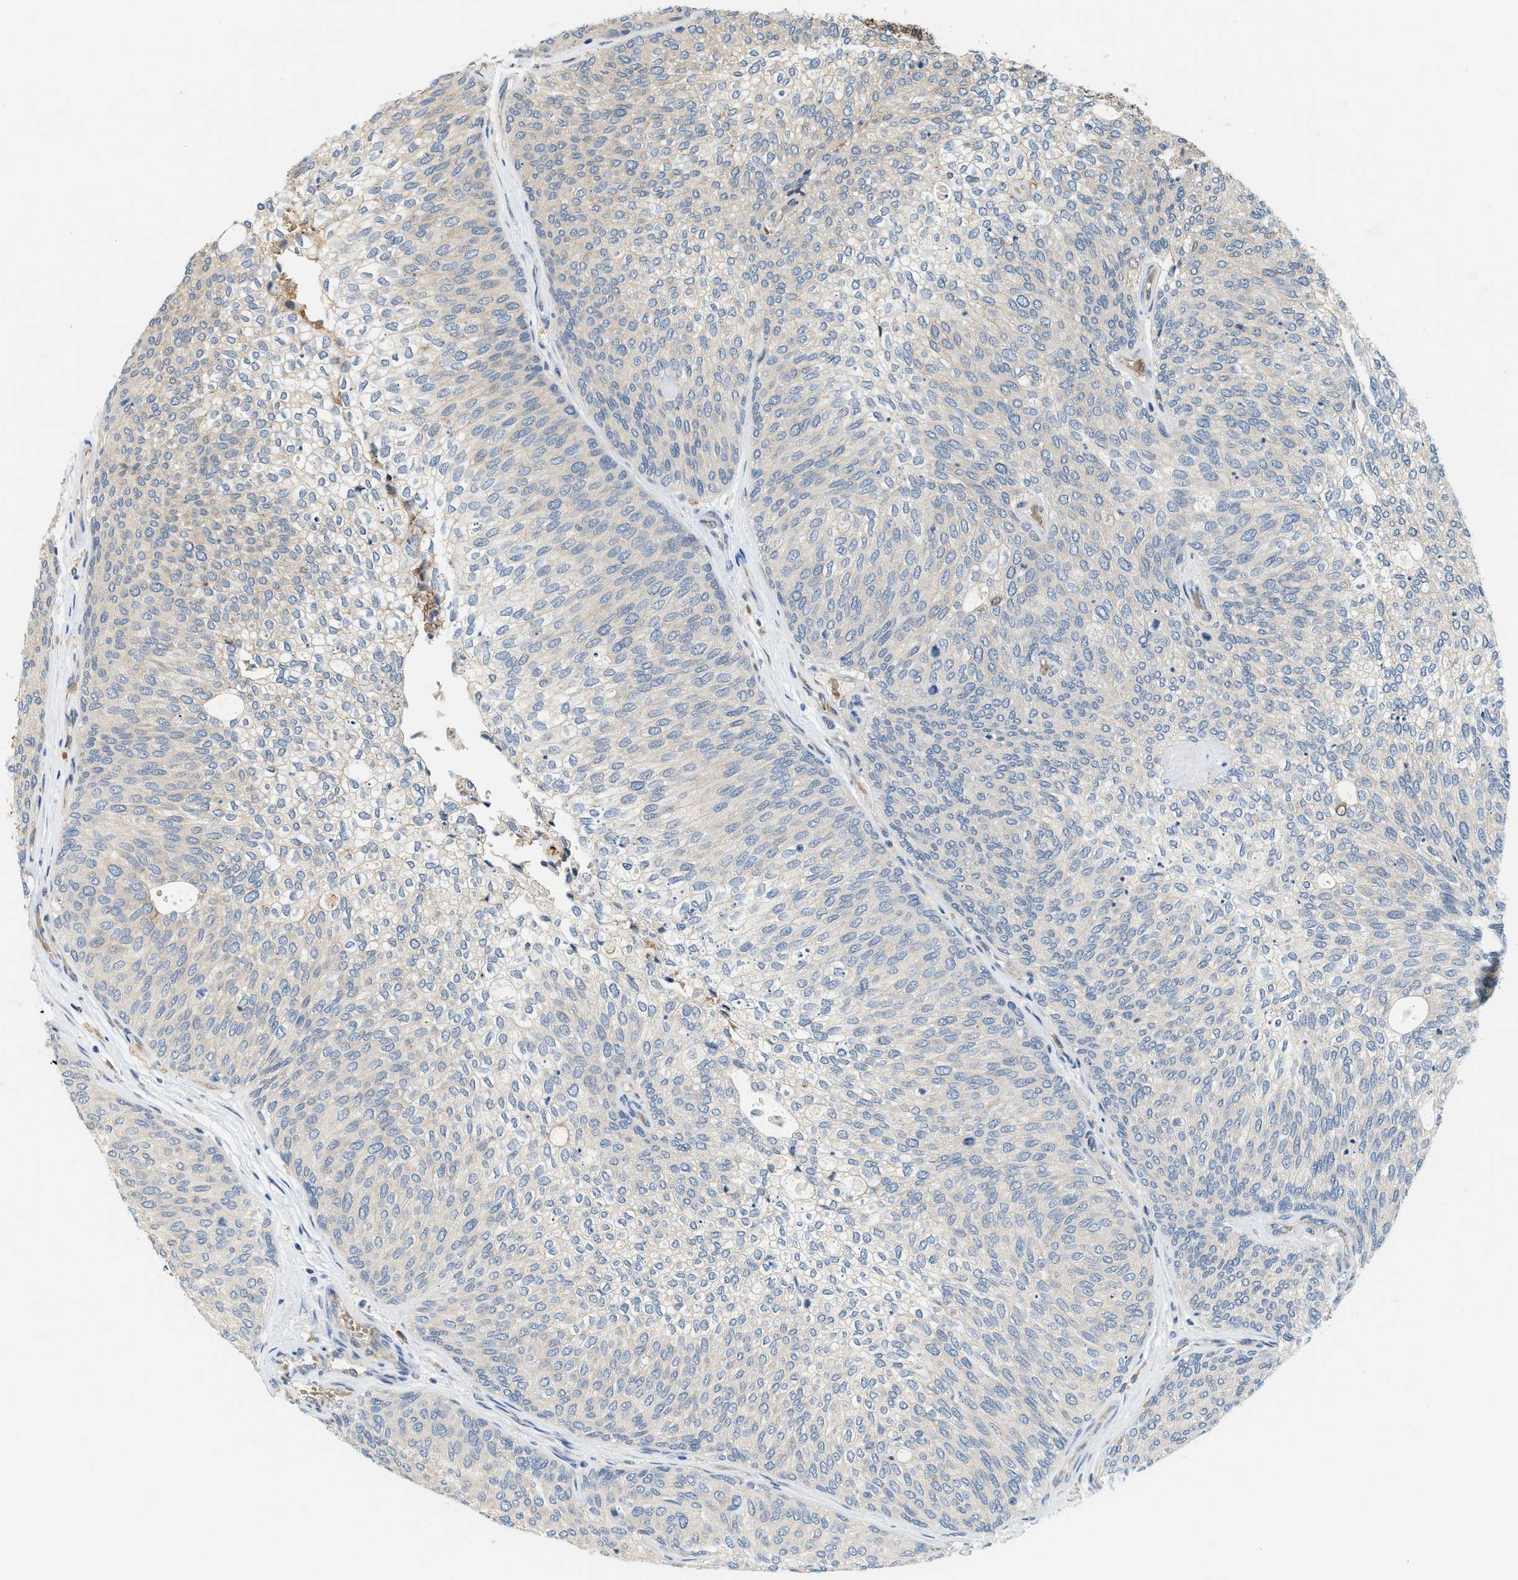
{"staining": {"intensity": "negative", "quantity": "none", "location": "none"}, "tissue": "urothelial cancer", "cell_type": "Tumor cells", "image_type": "cancer", "snomed": [{"axis": "morphology", "description": "Urothelial carcinoma, Low grade"}, {"axis": "topography", "description": "Urinary bladder"}], "caption": "A histopathology image of urothelial carcinoma (low-grade) stained for a protein demonstrates no brown staining in tumor cells.", "gene": "CYTH2", "patient": {"sex": "female", "age": 79}}